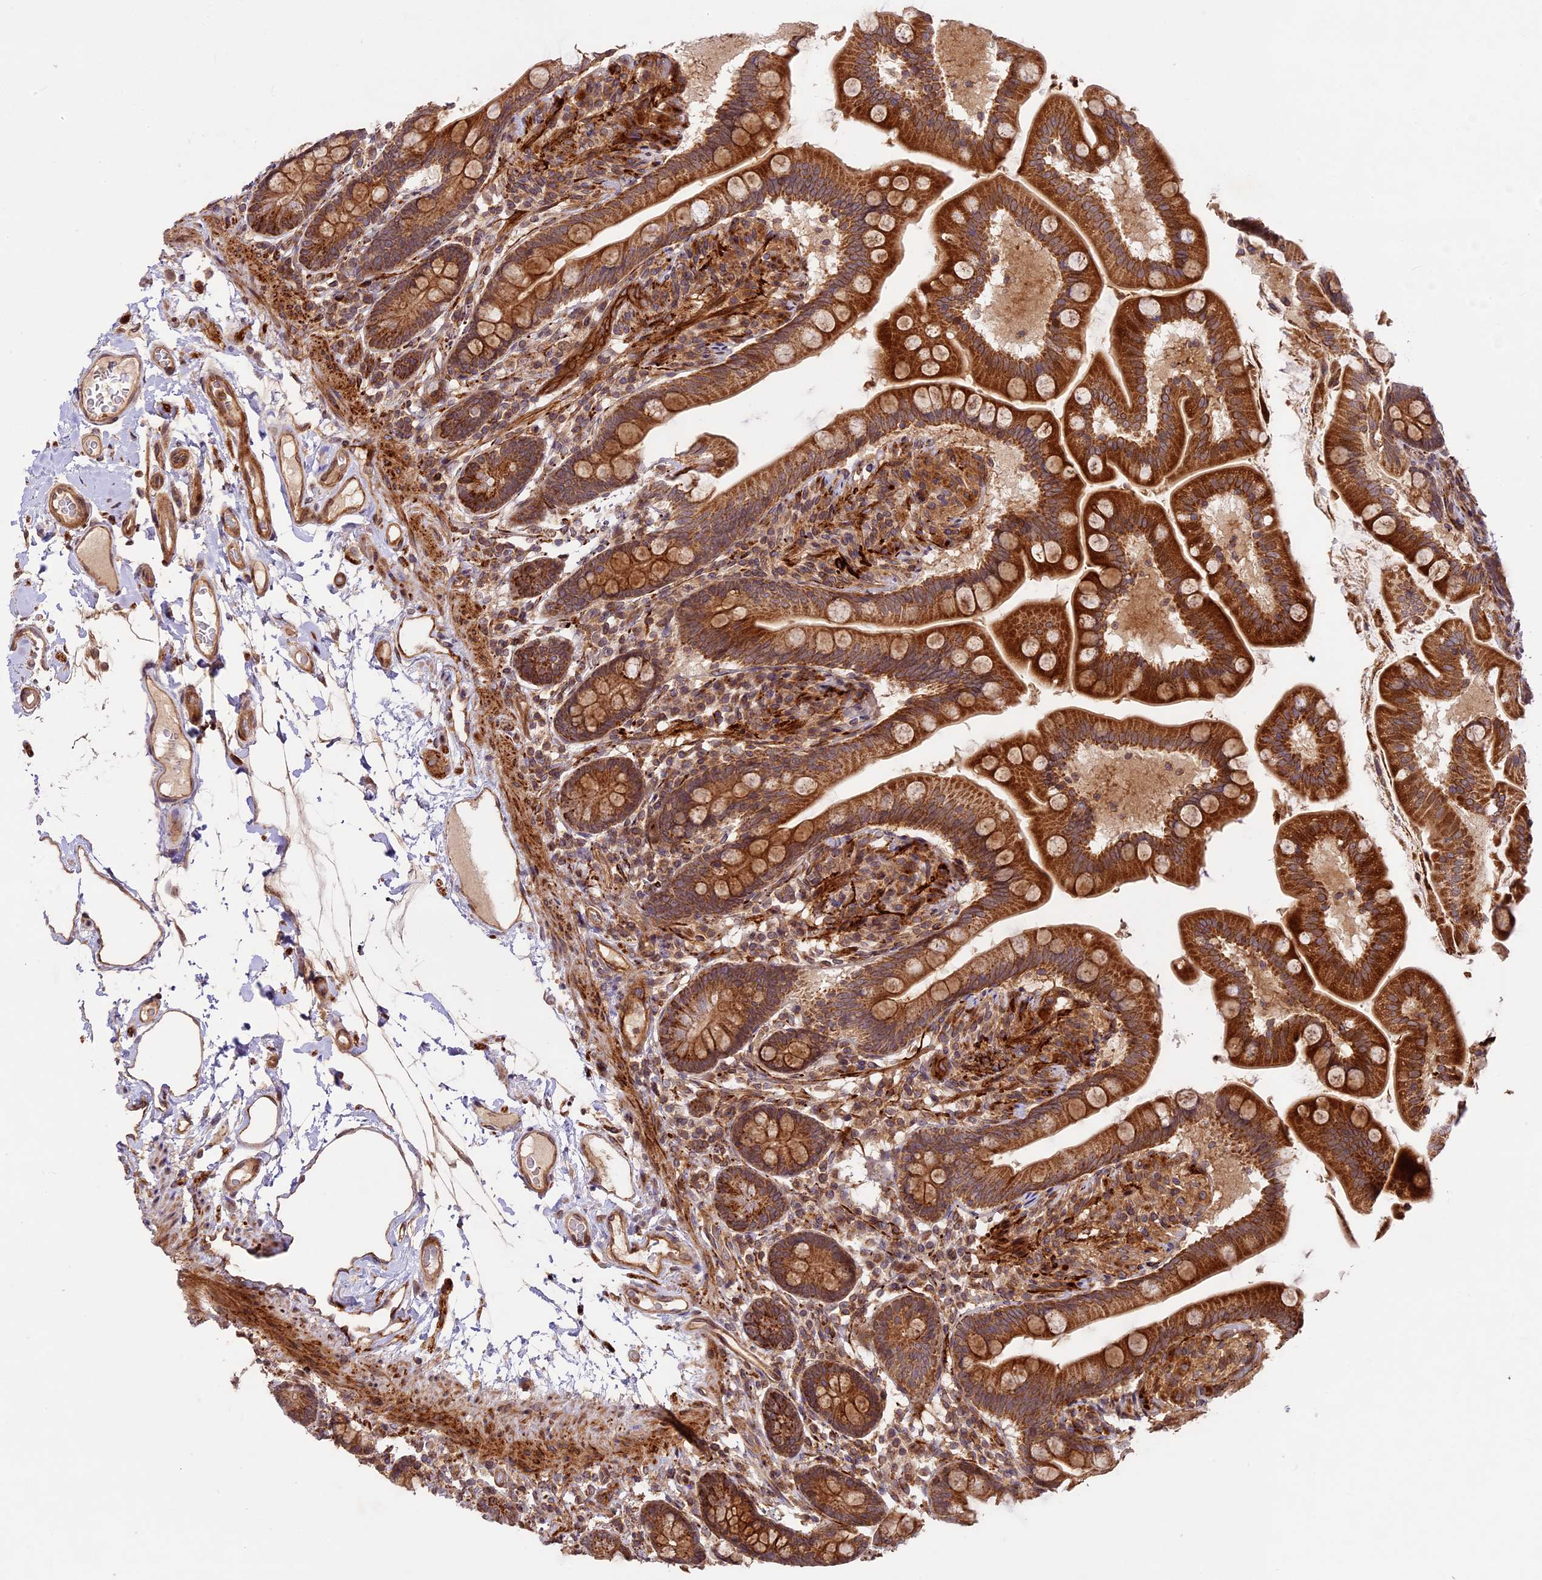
{"staining": {"intensity": "strong", "quantity": ">75%", "location": "cytoplasmic/membranous"}, "tissue": "small intestine", "cell_type": "Glandular cells", "image_type": "normal", "snomed": [{"axis": "morphology", "description": "Normal tissue, NOS"}, {"axis": "topography", "description": "Small intestine"}], "caption": "Immunohistochemical staining of benign human small intestine displays high levels of strong cytoplasmic/membranous expression in about >75% of glandular cells.", "gene": "DGKH", "patient": {"sex": "female", "age": 64}}